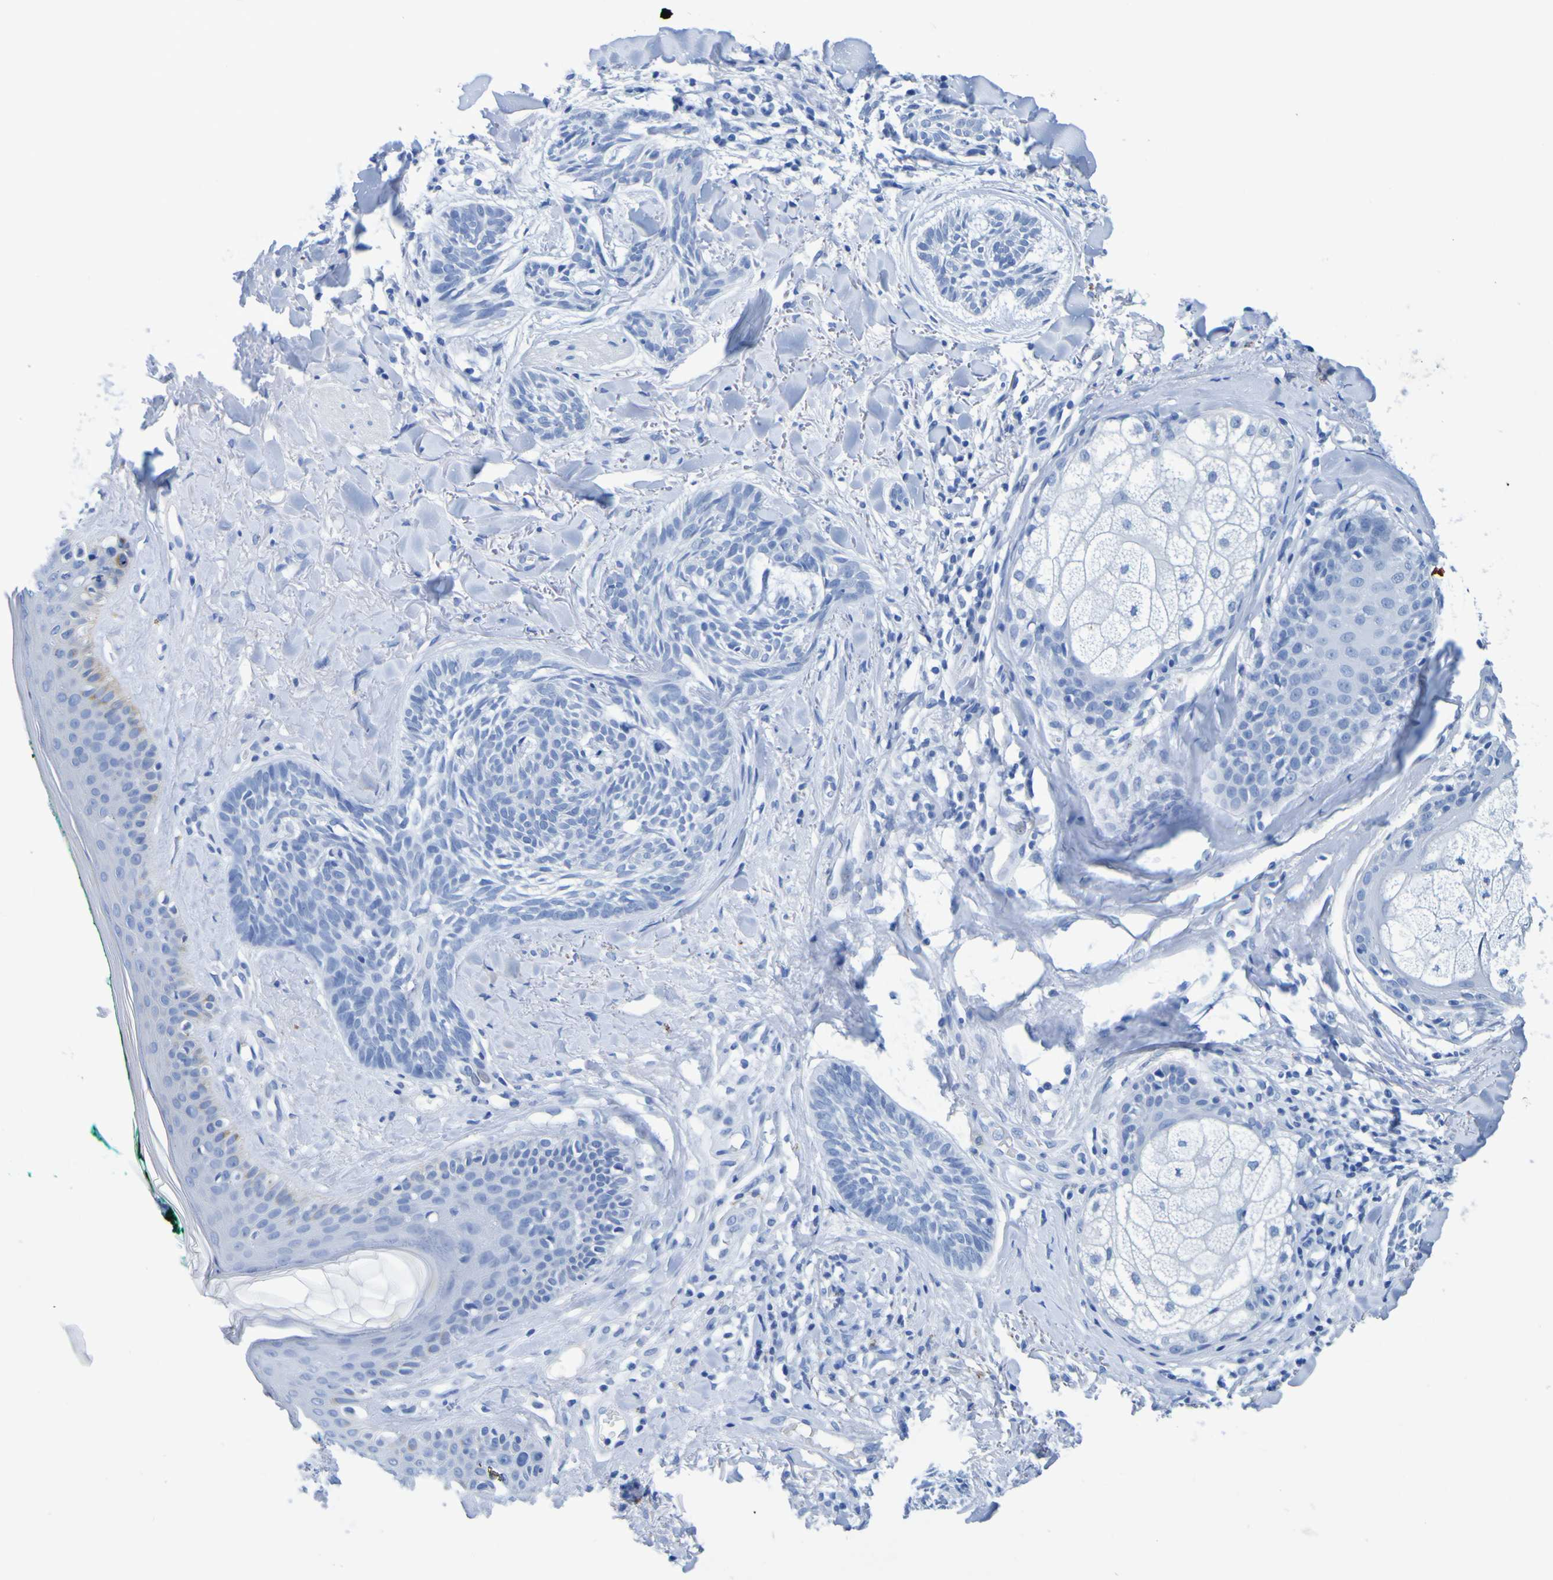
{"staining": {"intensity": "negative", "quantity": "none", "location": "none"}, "tissue": "skin cancer", "cell_type": "Tumor cells", "image_type": "cancer", "snomed": [{"axis": "morphology", "description": "Basal cell carcinoma"}, {"axis": "topography", "description": "Skin"}], "caption": "Image shows no significant protein positivity in tumor cells of skin cancer (basal cell carcinoma).", "gene": "DPEP1", "patient": {"sex": "male", "age": 43}}